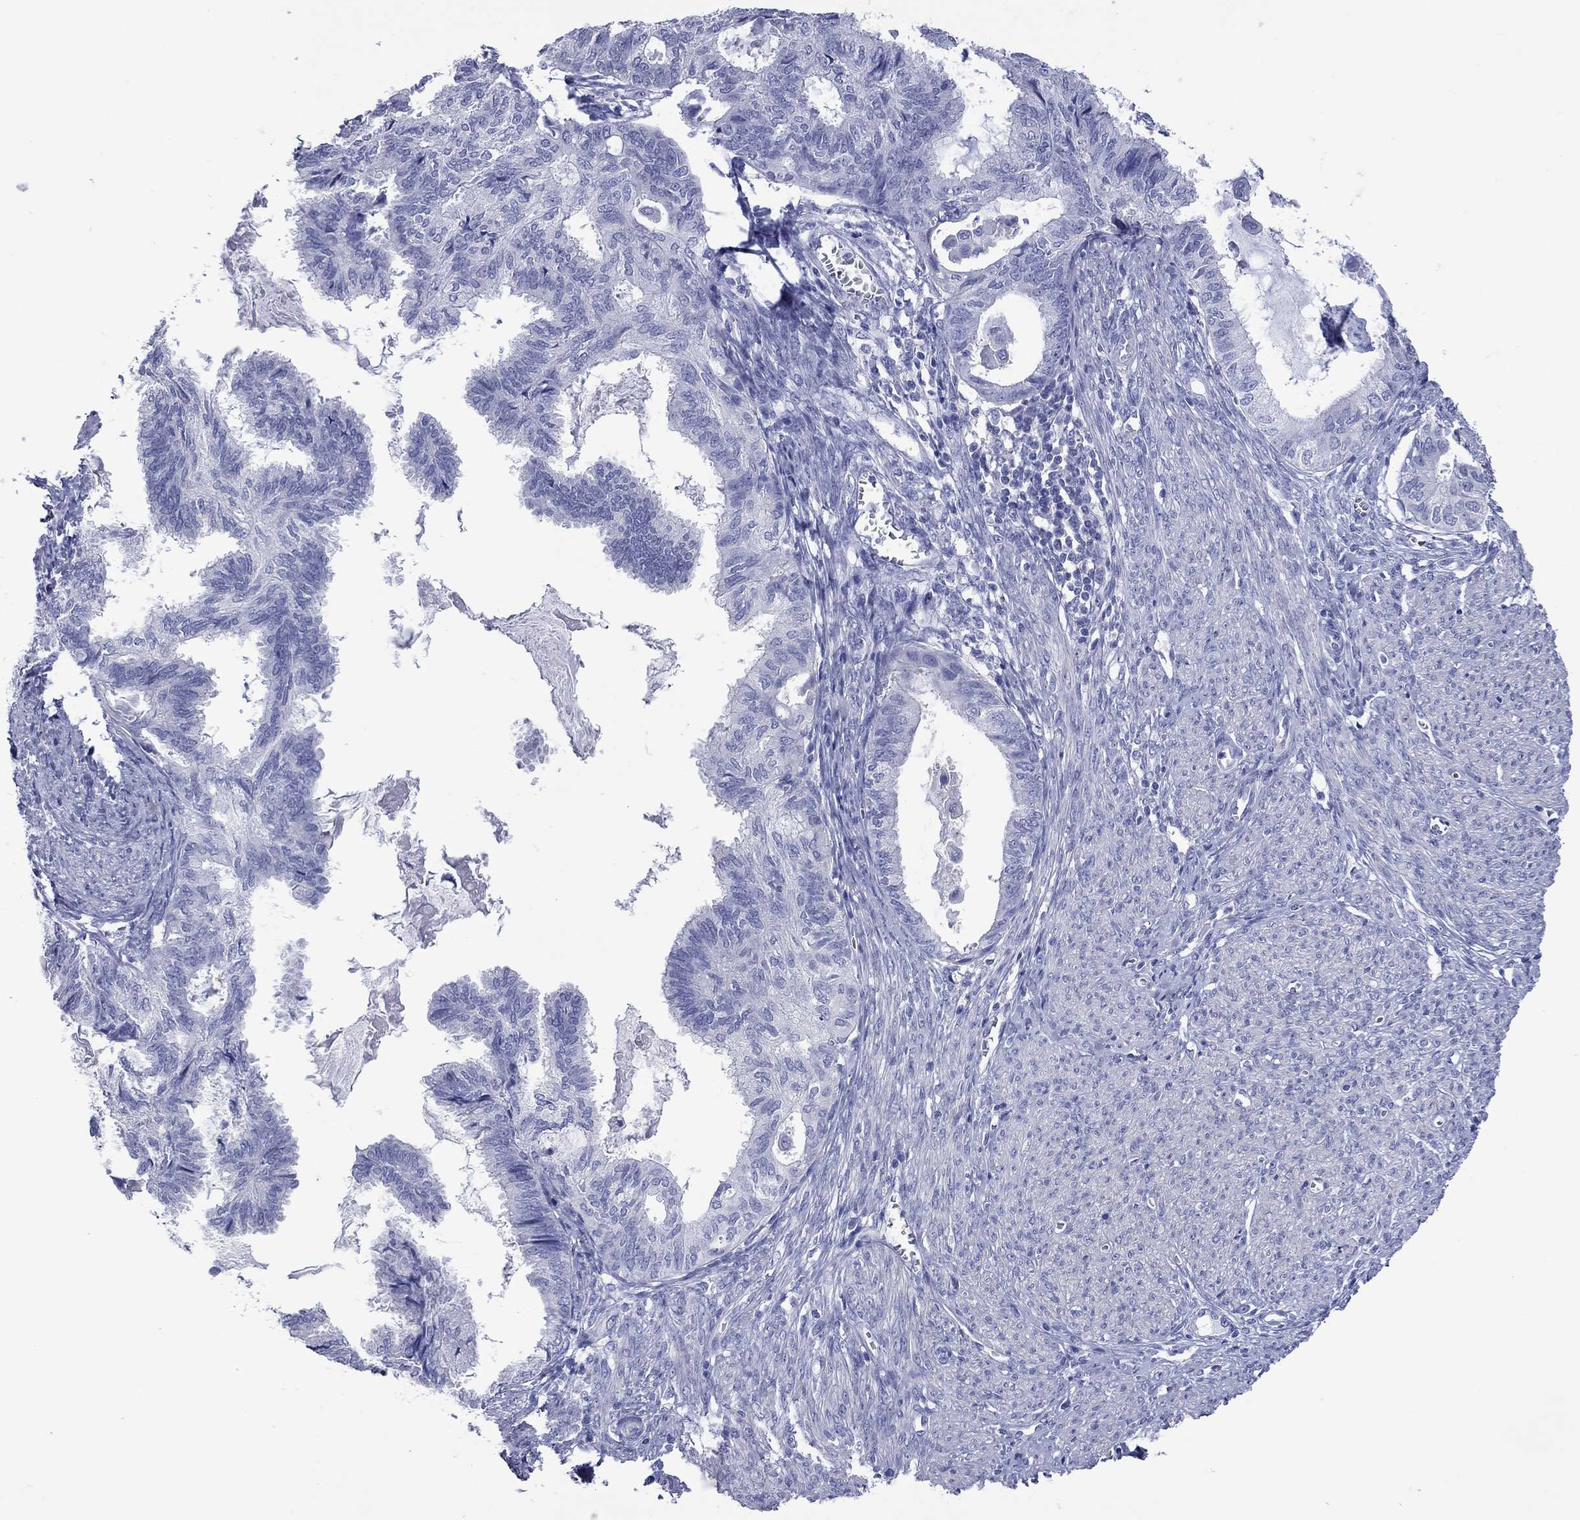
{"staining": {"intensity": "negative", "quantity": "none", "location": "none"}, "tissue": "endometrial cancer", "cell_type": "Tumor cells", "image_type": "cancer", "snomed": [{"axis": "morphology", "description": "Adenocarcinoma, NOS"}, {"axis": "topography", "description": "Endometrium"}], "caption": "Adenocarcinoma (endometrial) was stained to show a protein in brown. There is no significant staining in tumor cells.", "gene": "ACTL7B", "patient": {"sex": "female", "age": 86}}